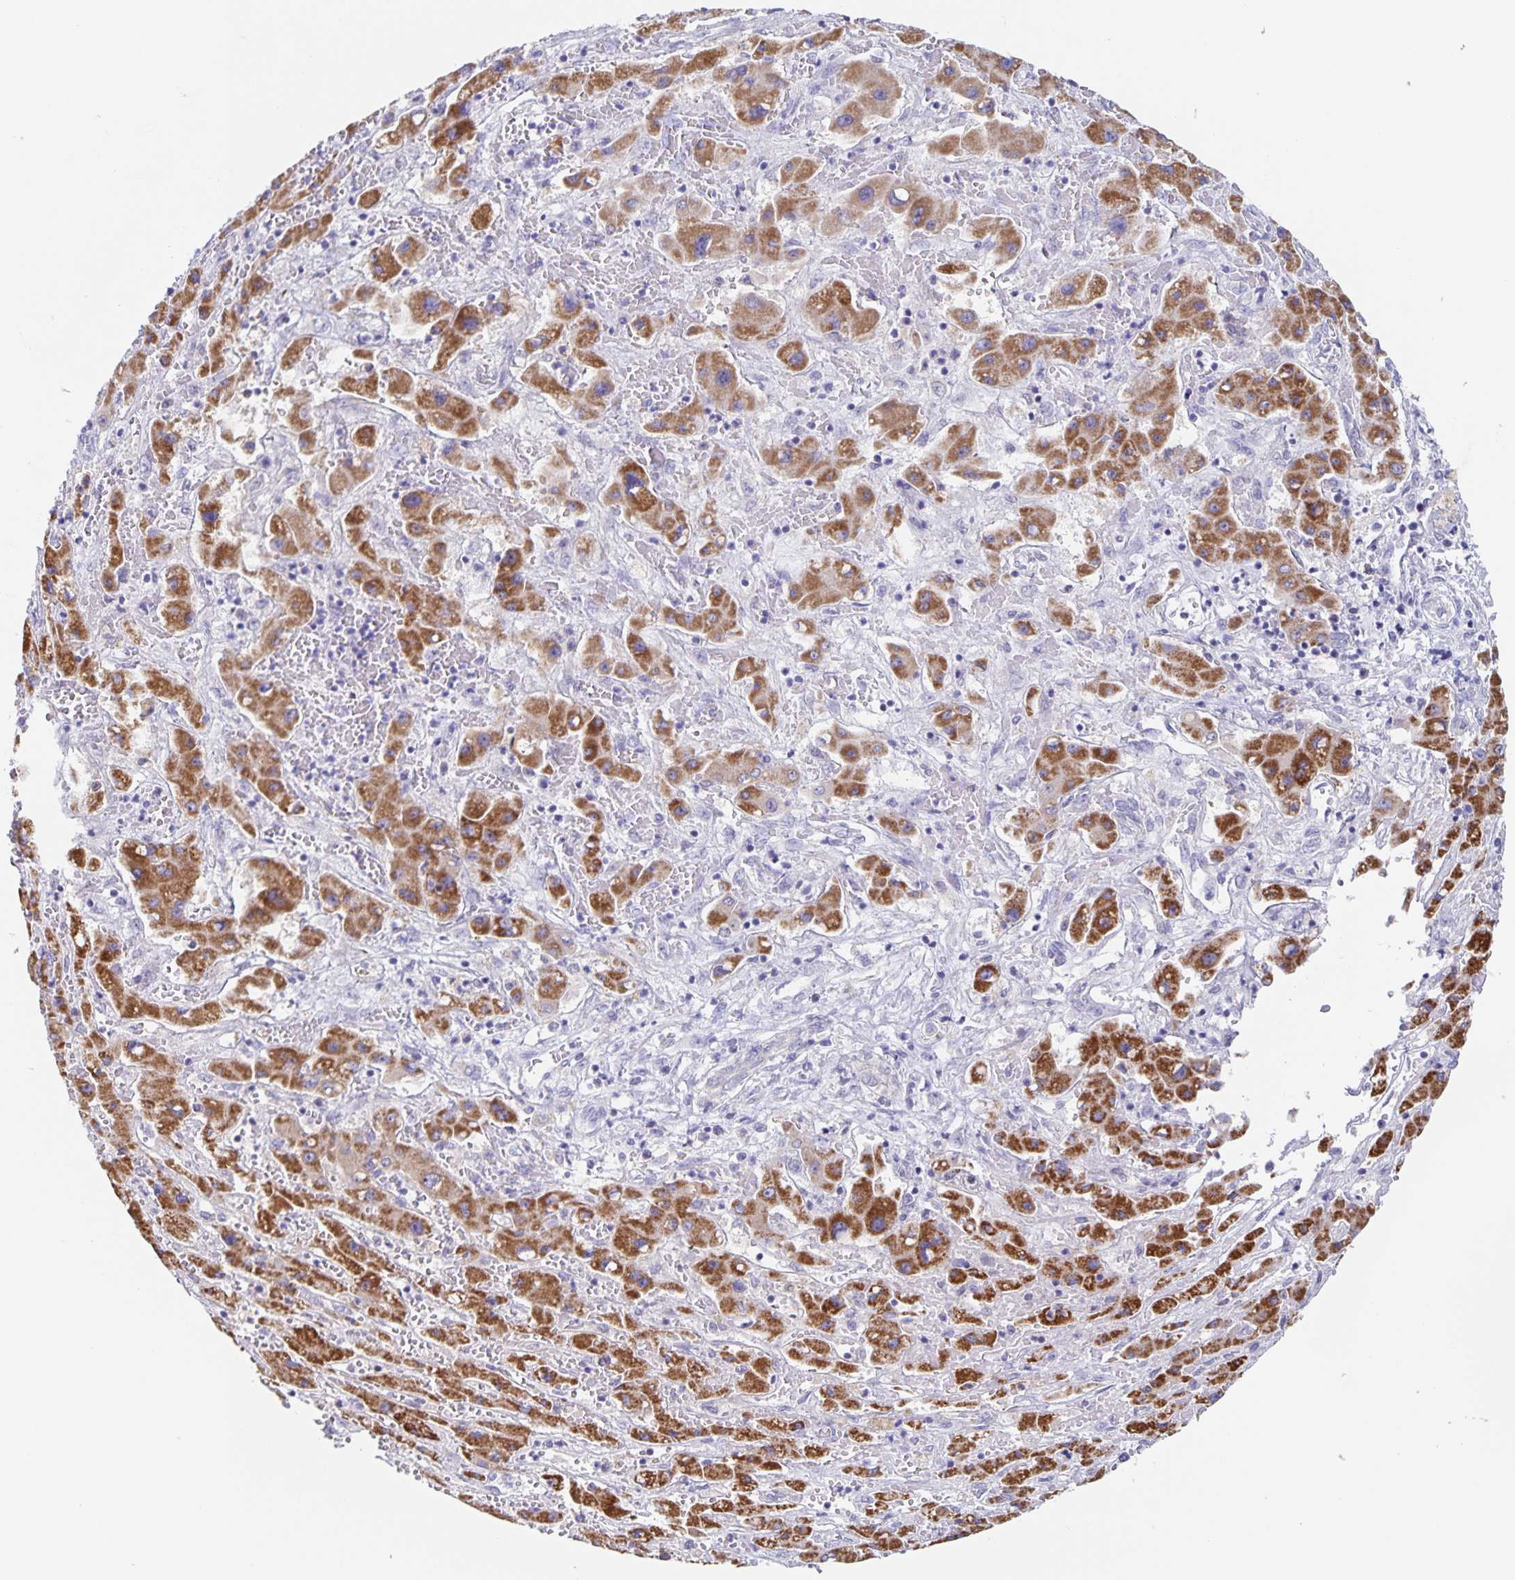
{"staining": {"intensity": "moderate", "quantity": ">75%", "location": "cytoplasmic/membranous"}, "tissue": "liver cancer", "cell_type": "Tumor cells", "image_type": "cancer", "snomed": [{"axis": "morphology", "description": "Carcinoma, Hepatocellular, NOS"}, {"axis": "topography", "description": "Liver"}], "caption": "Moderate cytoplasmic/membranous protein expression is present in about >75% of tumor cells in liver hepatocellular carcinoma.", "gene": "RPL36A", "patient": {"sex": "female", "age": 73}}